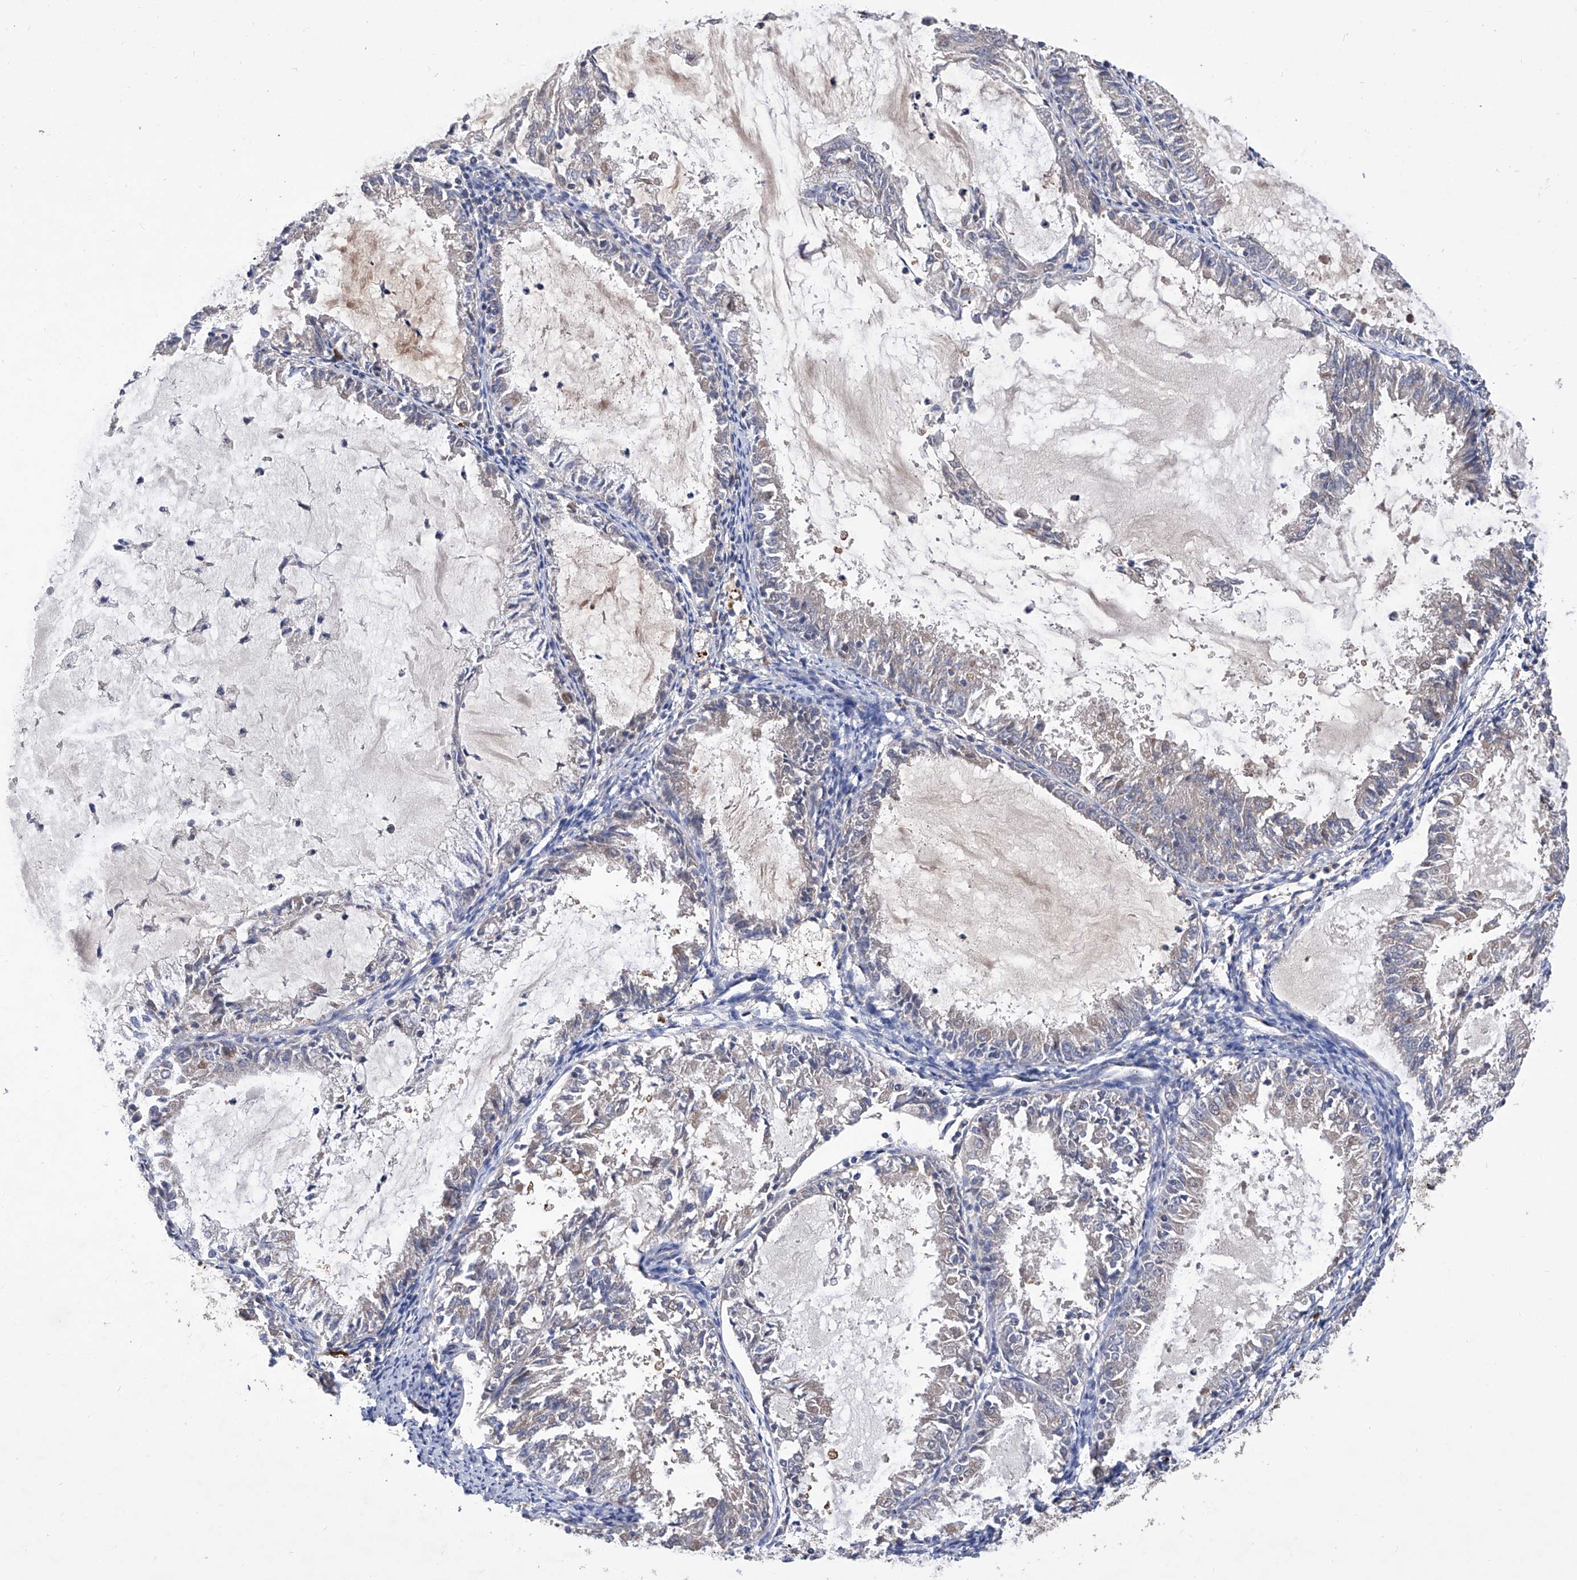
{"staining": {"intensity": "negative", "quantity": "none", "location": "none"}, "tissue": "endometrial cancer", "cell_type": "Tumor cells", "image_type": "cancer", "snomed": [{"axis": "morphology", "description": "Adenocarcinoma, NOS"}, {"axis": "topography", "description": "Endometrium"}], "caption": "A micrograph of endometrial cancer (adenocarcinoma) stained for a protein shows no brown staining in tumor cells.", "gene": "USP45", "patient": {"sex": "female", "age": 57}}